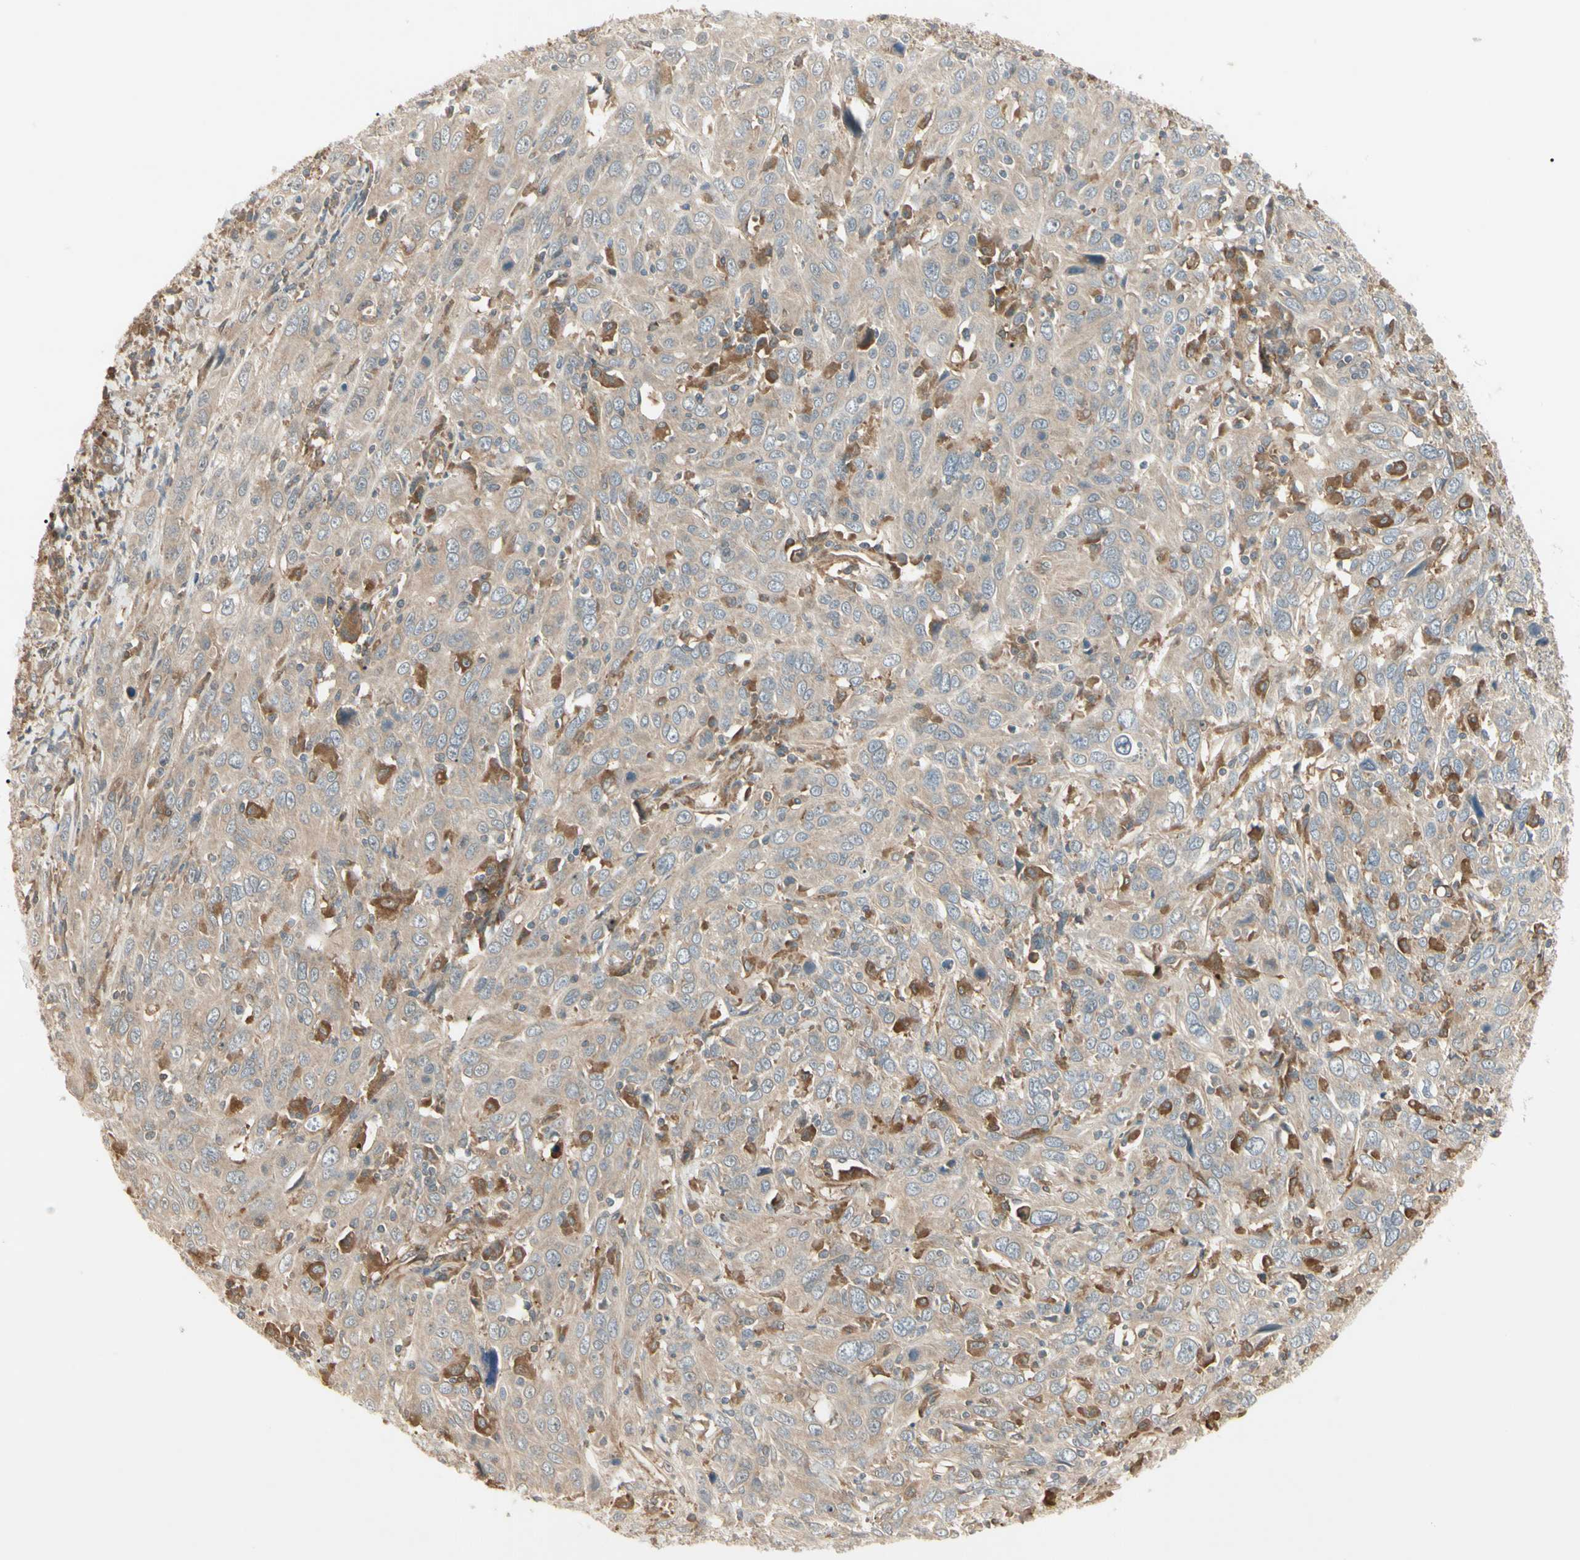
{"staining": {"intensity": "moderate", "quantity": ">75%", "location": "cytoplasmic/membranous"}, "tissue": "cervical cancer", "cell_type": "Tumor cells", "image_type": "cancer", "snomed": [{"axis": "morphology", "description": "Squamous cell carcinoma, NOS"}, {"axis": "topography", "description": "Cervix"}], "caption": "Protein analysis of cervical squamous cell carcinoma tissue displays moderate cytoplasmic/membranous staining in approximately >75% of tumor cells.", "gene": "F2R", "patient": {"sex": "female", "age": 46}}